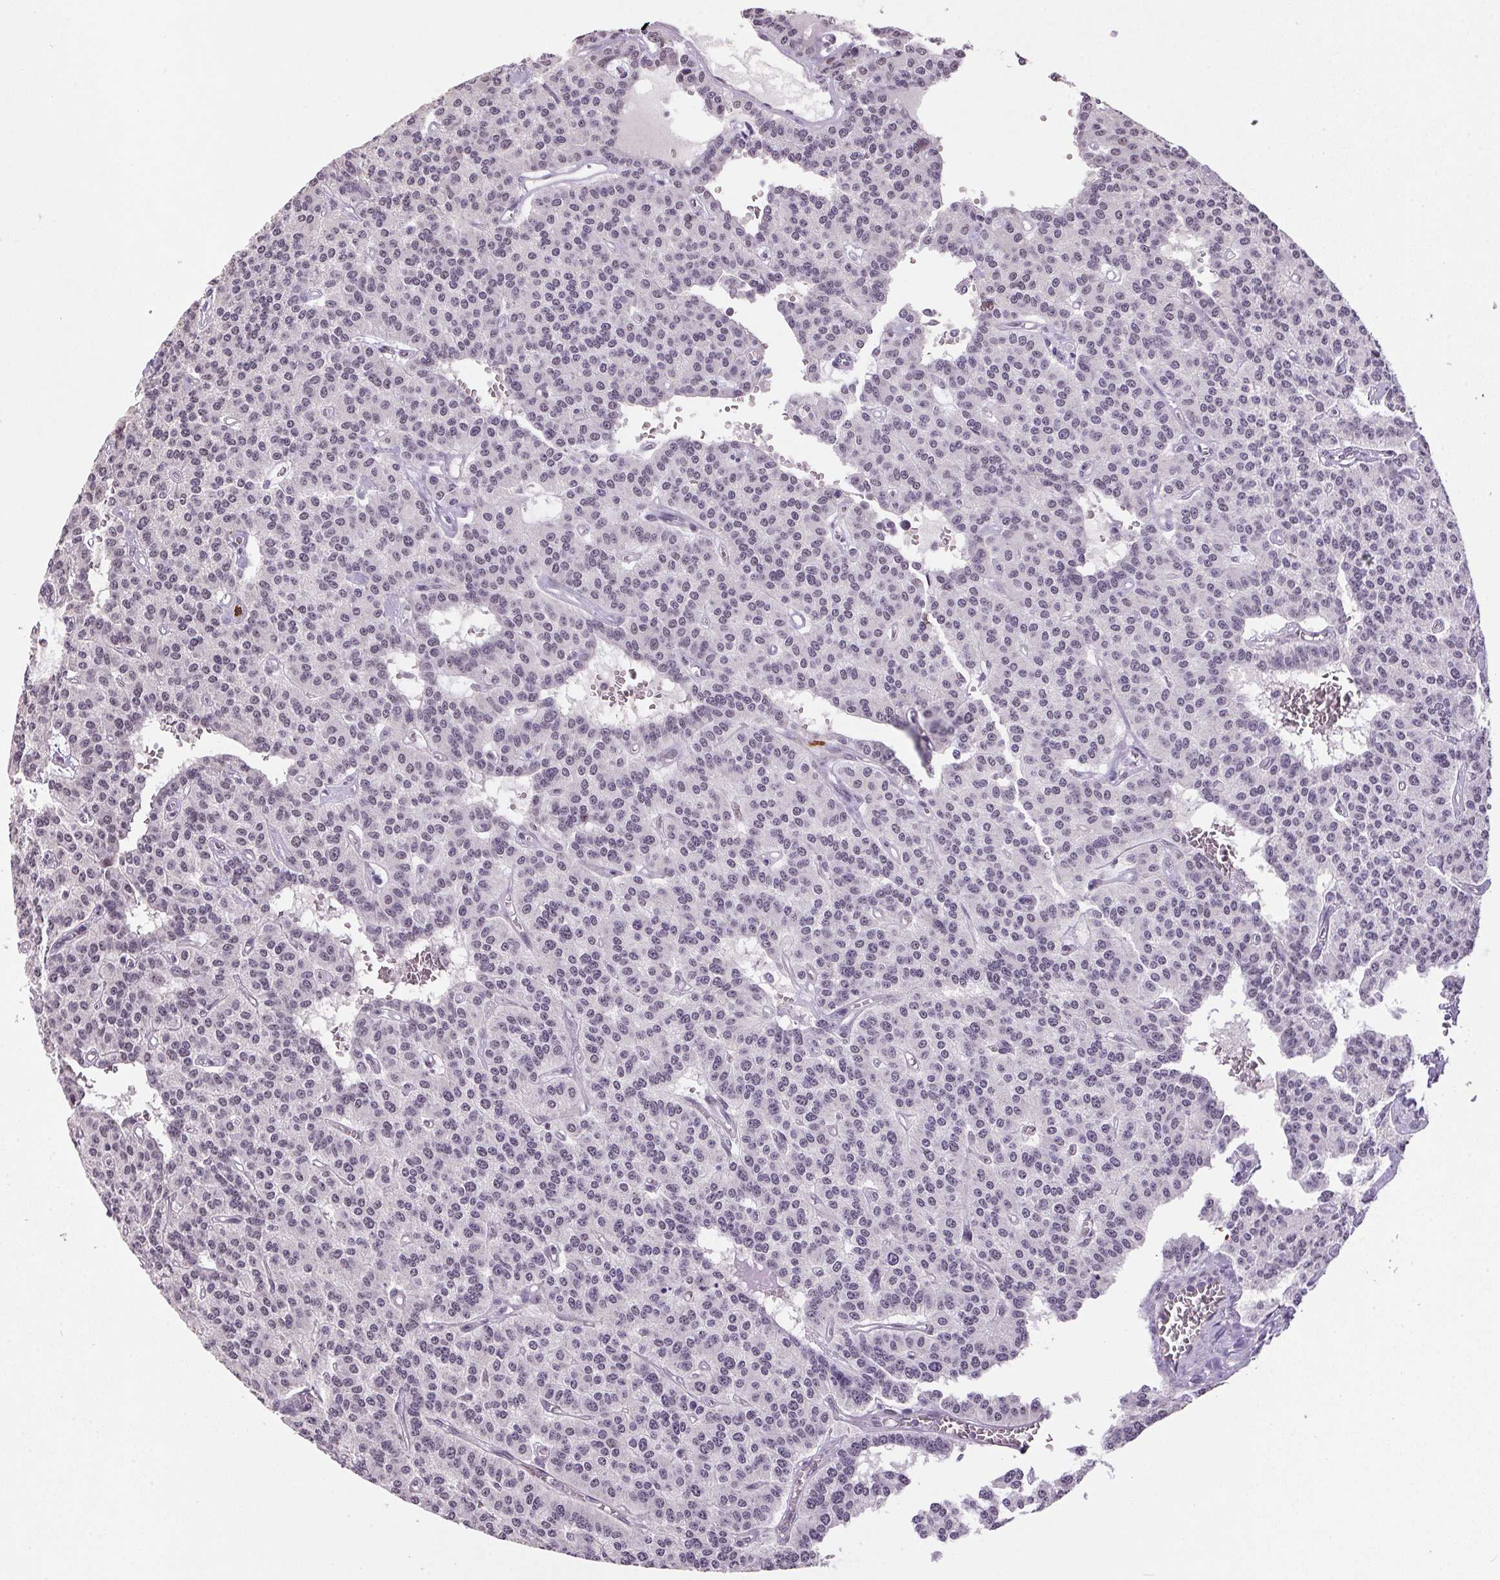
{"staining": {"intensity": "negative", "quantity": "none", "location": "none"}, "tissue": "carcinoid", "cell_type": "Tumor cells", "image_type": "cancer", "snomed": [{"axis": "morphology", "description": "Carcinoid, malignant, NOS"}, {"axis": "topography", "description": "Lung"}], "caption": "This micrograph is of malignant carcinoid stained with immunohistochemistry to label a protein in brown with the nuclei are counter-stained blue. There is no staining in tumor cells.", "gene": "ZBTB4", "patient": {"sex": "female", "age": 71}}